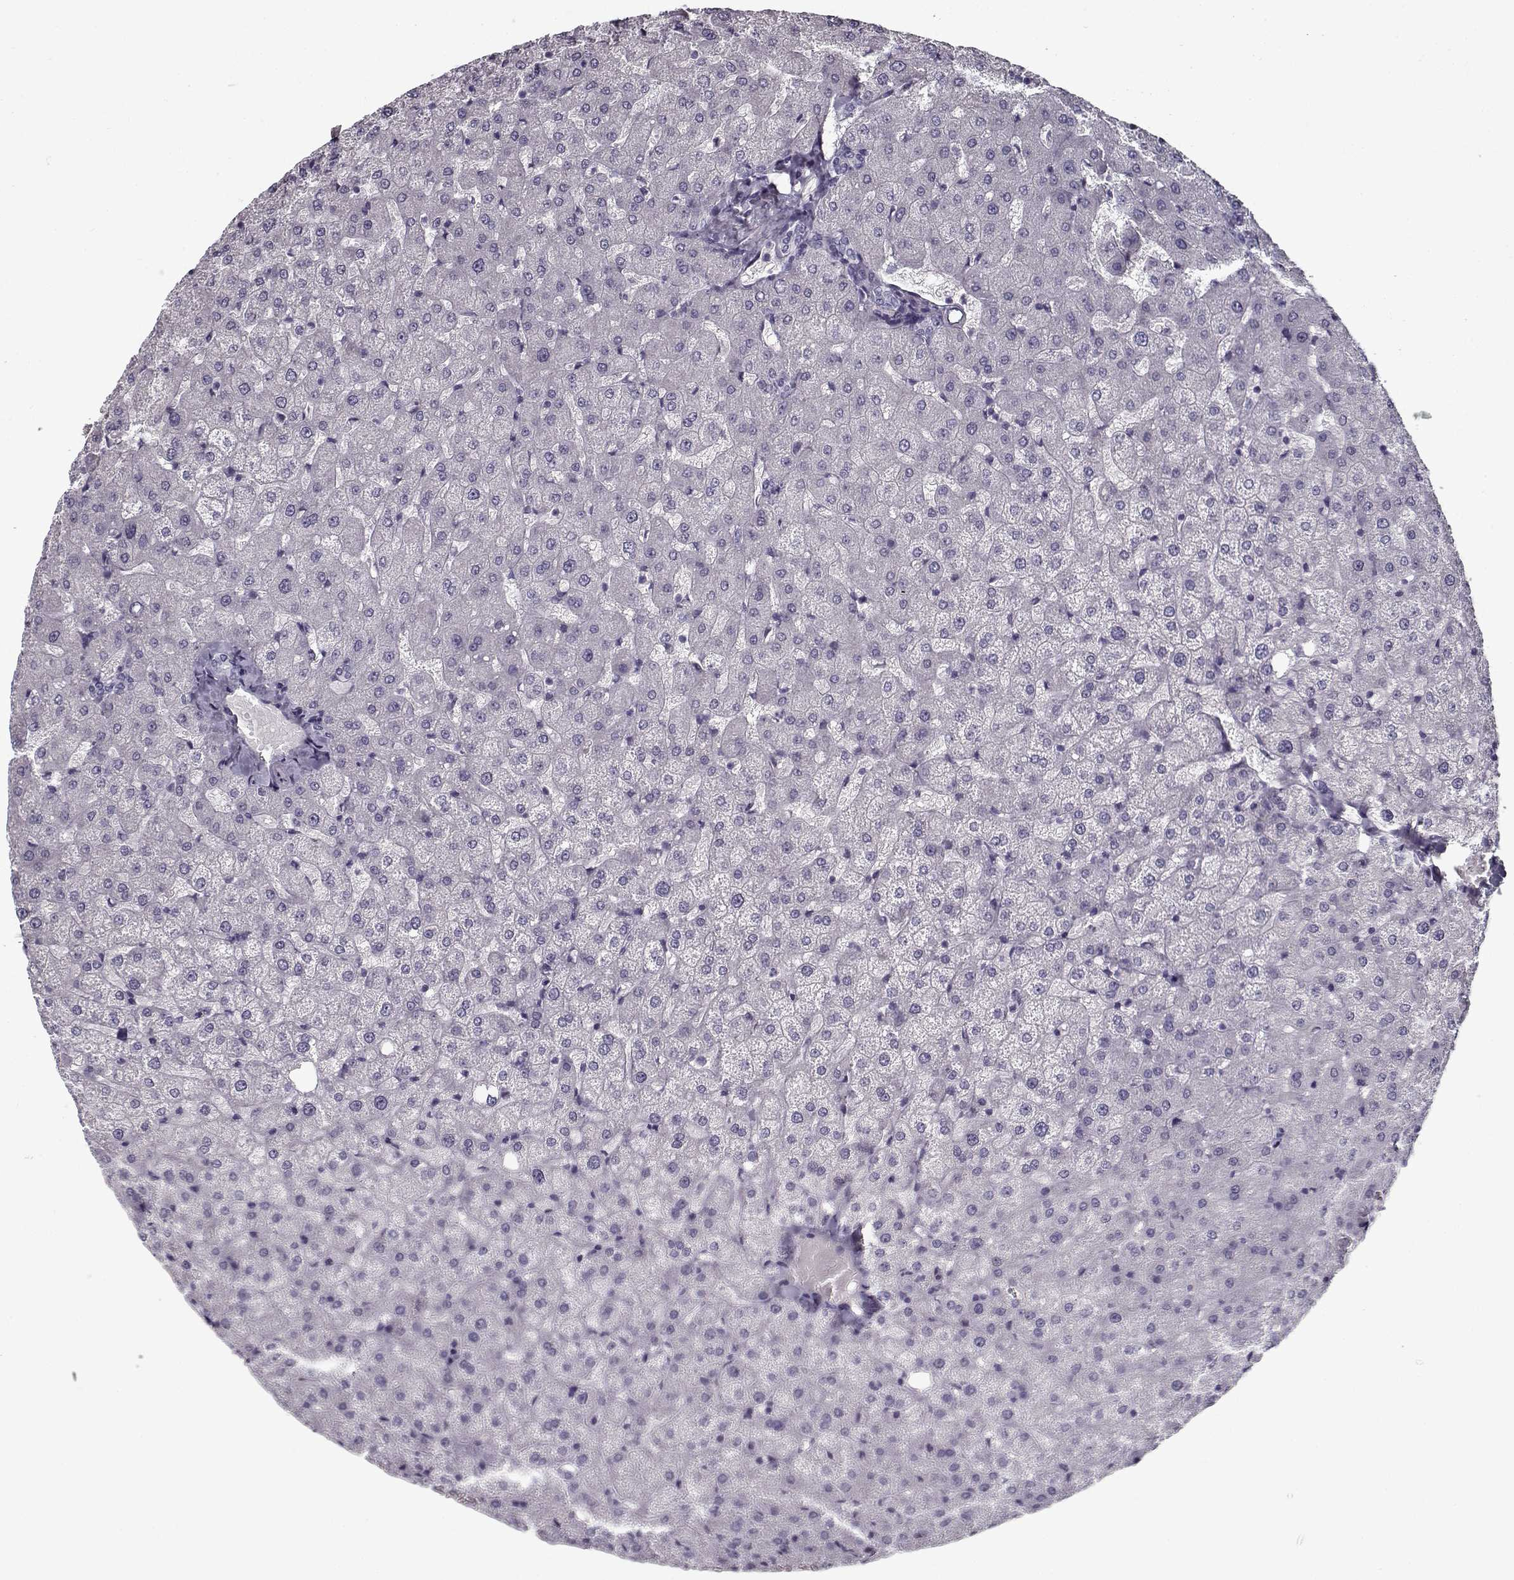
{"staining": {"intensity": "negative", "quantity": "none", "location": "none"}, "tissue": "liver", "cell_type": "Cholangiocytes", "image_type": "normal", "snomed": [{"axis": "morphology", "description": "Normal tissue, NOS"}, {"axis": "topography", "description": "Liver"}], "caption": "An immunohistochemistry histopathology image of normal liver is shown. There is no staining in cholangiocytes of liver. The staining is performed using DAB (3,3'-diaminobenzidine) brown chromogen with nuclei counter-stained in using hematoxylin.", "gene": "PRMT1", "patient": {"sex": "female", "age": 50}}